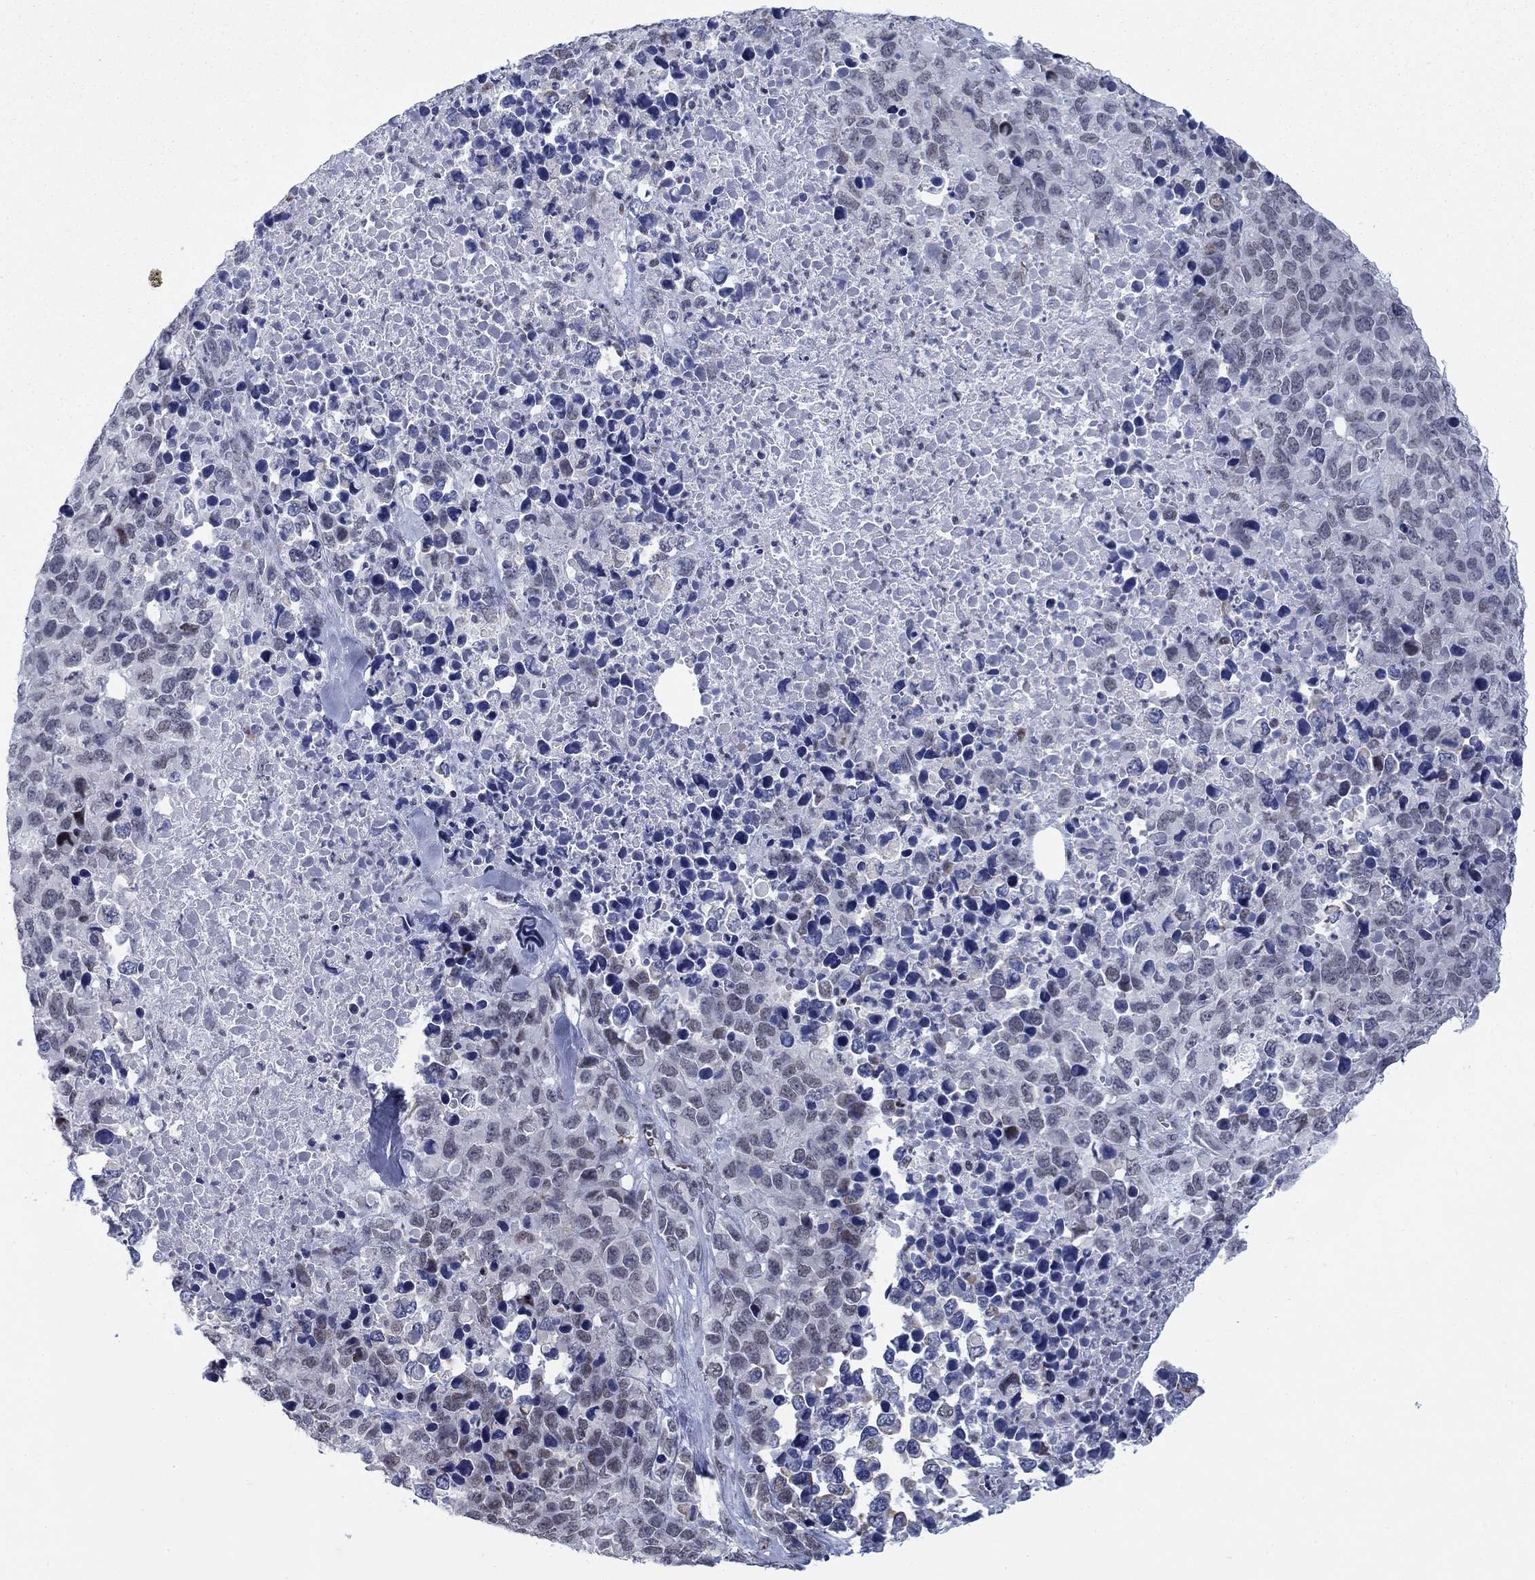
{"staining": {"intensity": "negative", "quantity": "none", "location": "none"}, "tissue": "melanoma", "cell_type": "Tumor cells", "image_type": "cancer", "snomed": [{"axis": "morphology", "description": "Malignant melanoma, Metastatic site"}, {"axis": "topography", "description": "Skin"}], "caption": "High magnification brightfield microscopy of melanoma stained with DAB (3,3'-diaminobenzidine) (brown) and counterstained with hematoxylin (blue): tumor cells show no significant positivity.", "gene": "NPAS3", "patient": {"sex": "male", "age": 84}}